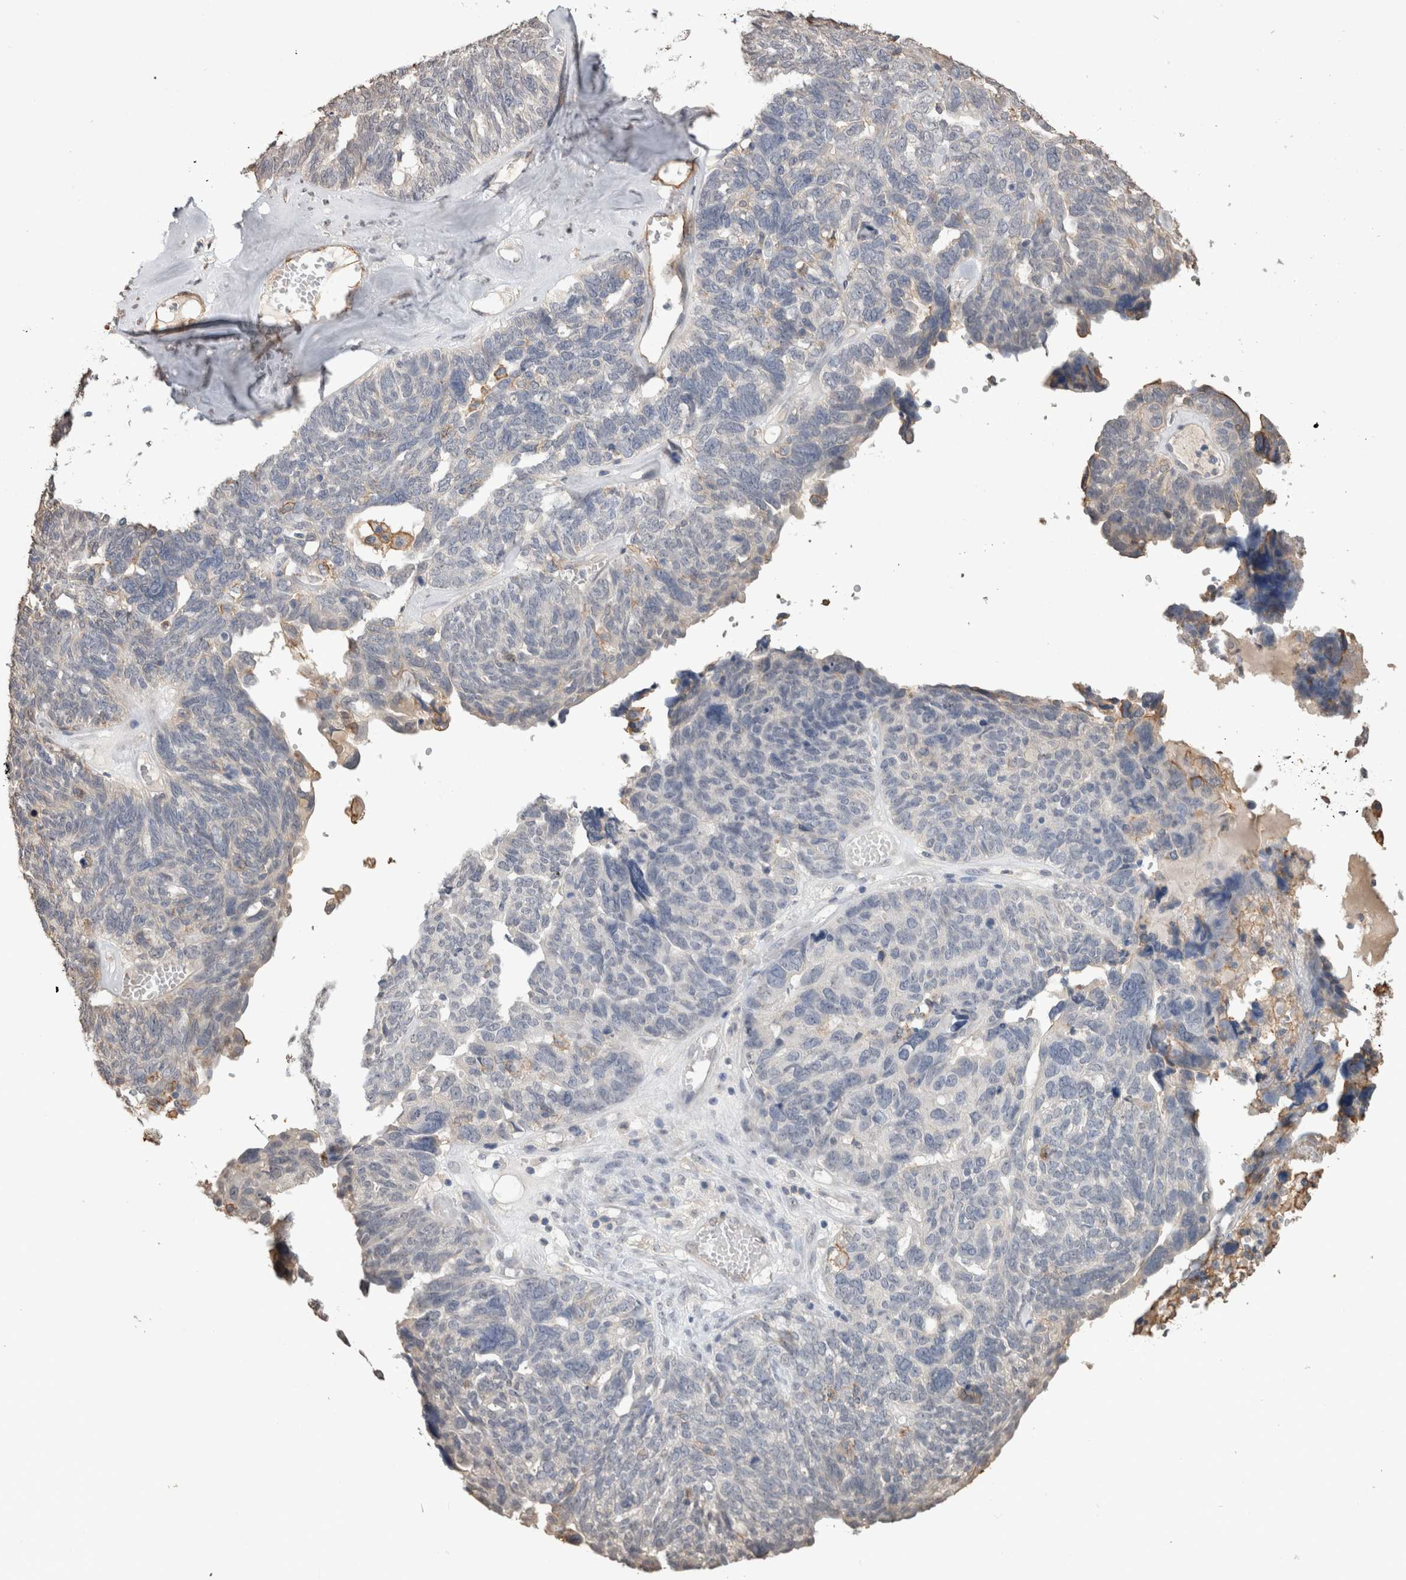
{"staining": {"intensity": "negative", "quantity": "none", "location": "none"}, "tissue": "ovarian cancer", "cell_type": "Tumor cells", "image_type": "cancer", "snomed": [{"axis": "morphology", "description": "Cystadenocarcinoma, serous, NOS"}, {"axis": "topography", "description": "Ovary"}], "caption": "Tumor cells are negative for protein expression in human serous cystadenocarcinoma (ovarian).", "gene": "S100A10", "patient": {"sex": "female", "age": 79}}